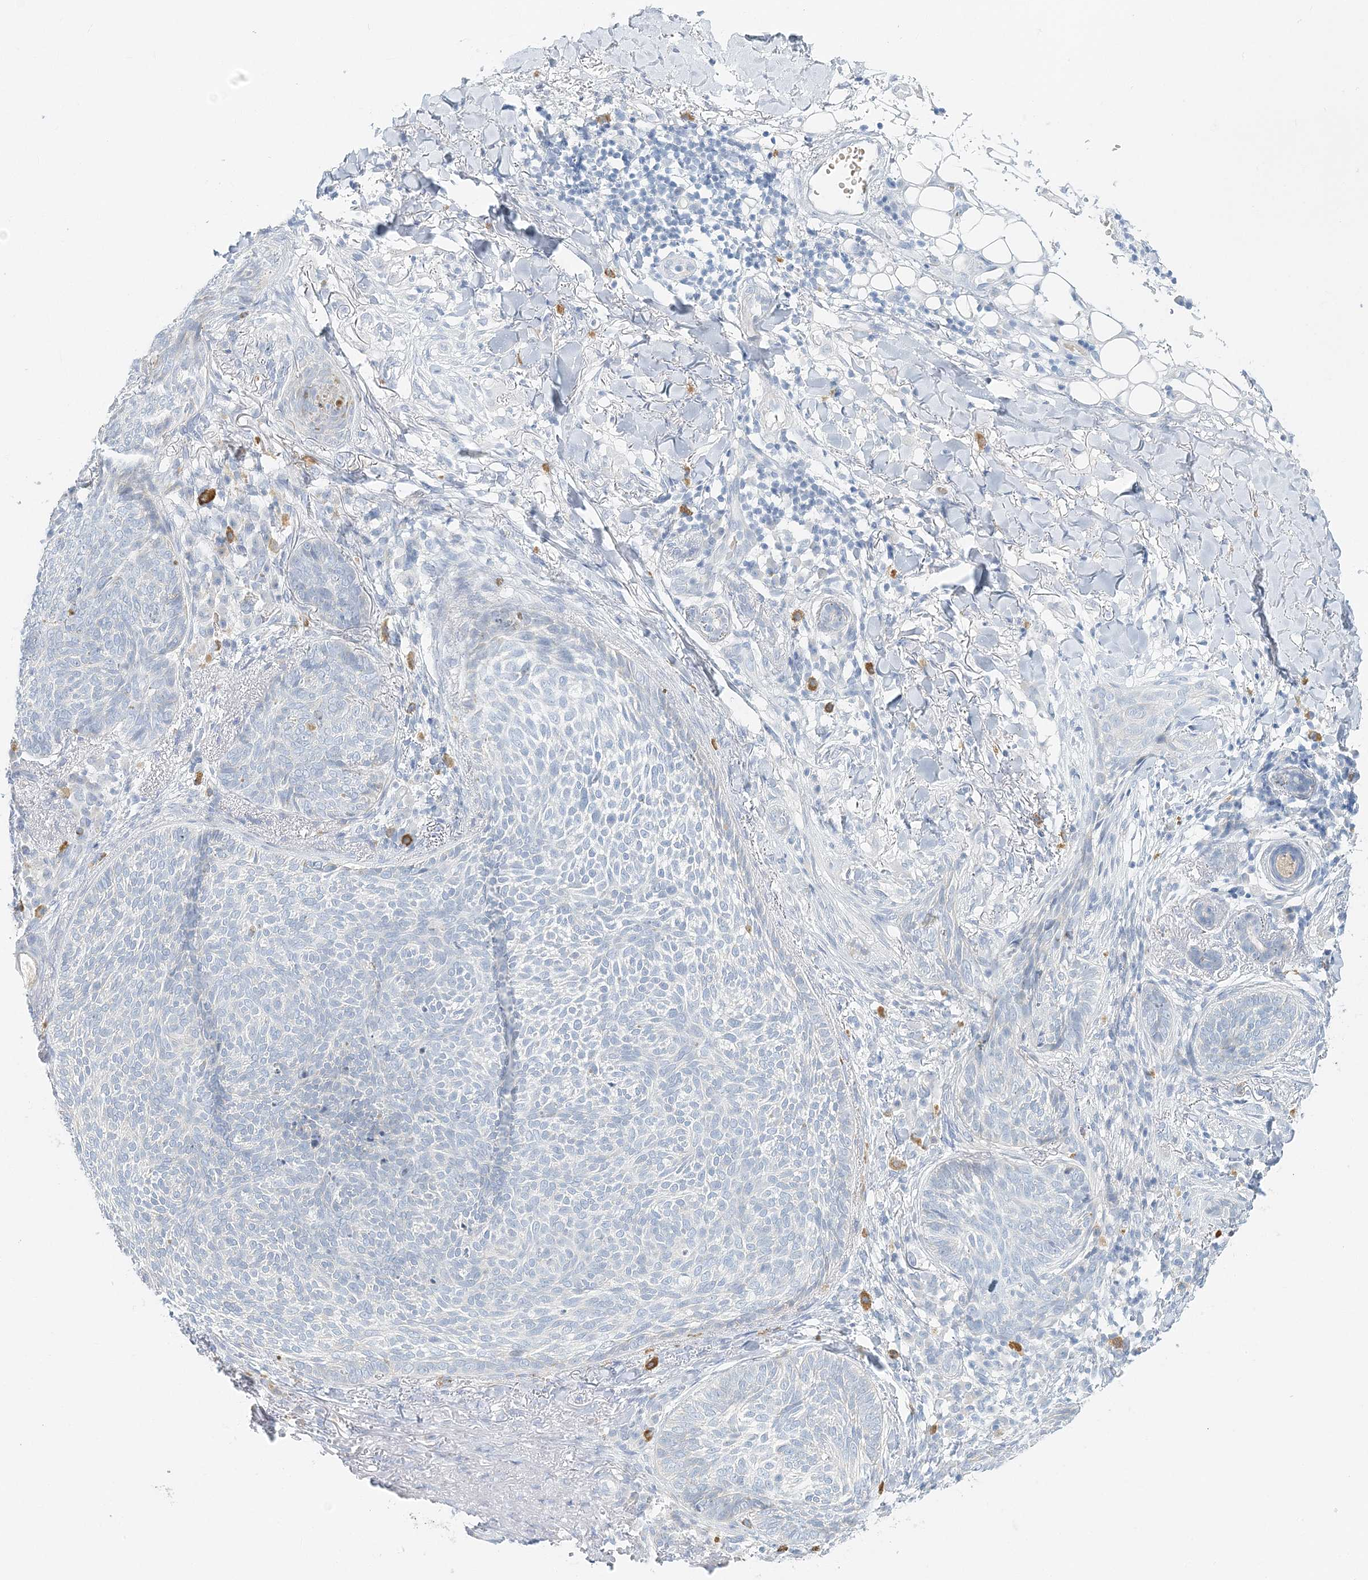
{"staining": {"intensity": "negative", "quantity": "none", "location": "none"}, "tissue": "skin cancer", "cell_type": "Tumor cells", "image_type": "cancer", "snomed": [{"axis": "morphology", "description": "Basal cell carcinoma"}, {"axis": "topography", "description": "Skin"}], "caption": "Immunohistochemistry (IHC) of human skin cancer reveals no expression in tumor cells.", "gene": "VILL", "patient": {"sex": "male", "age": 85}}